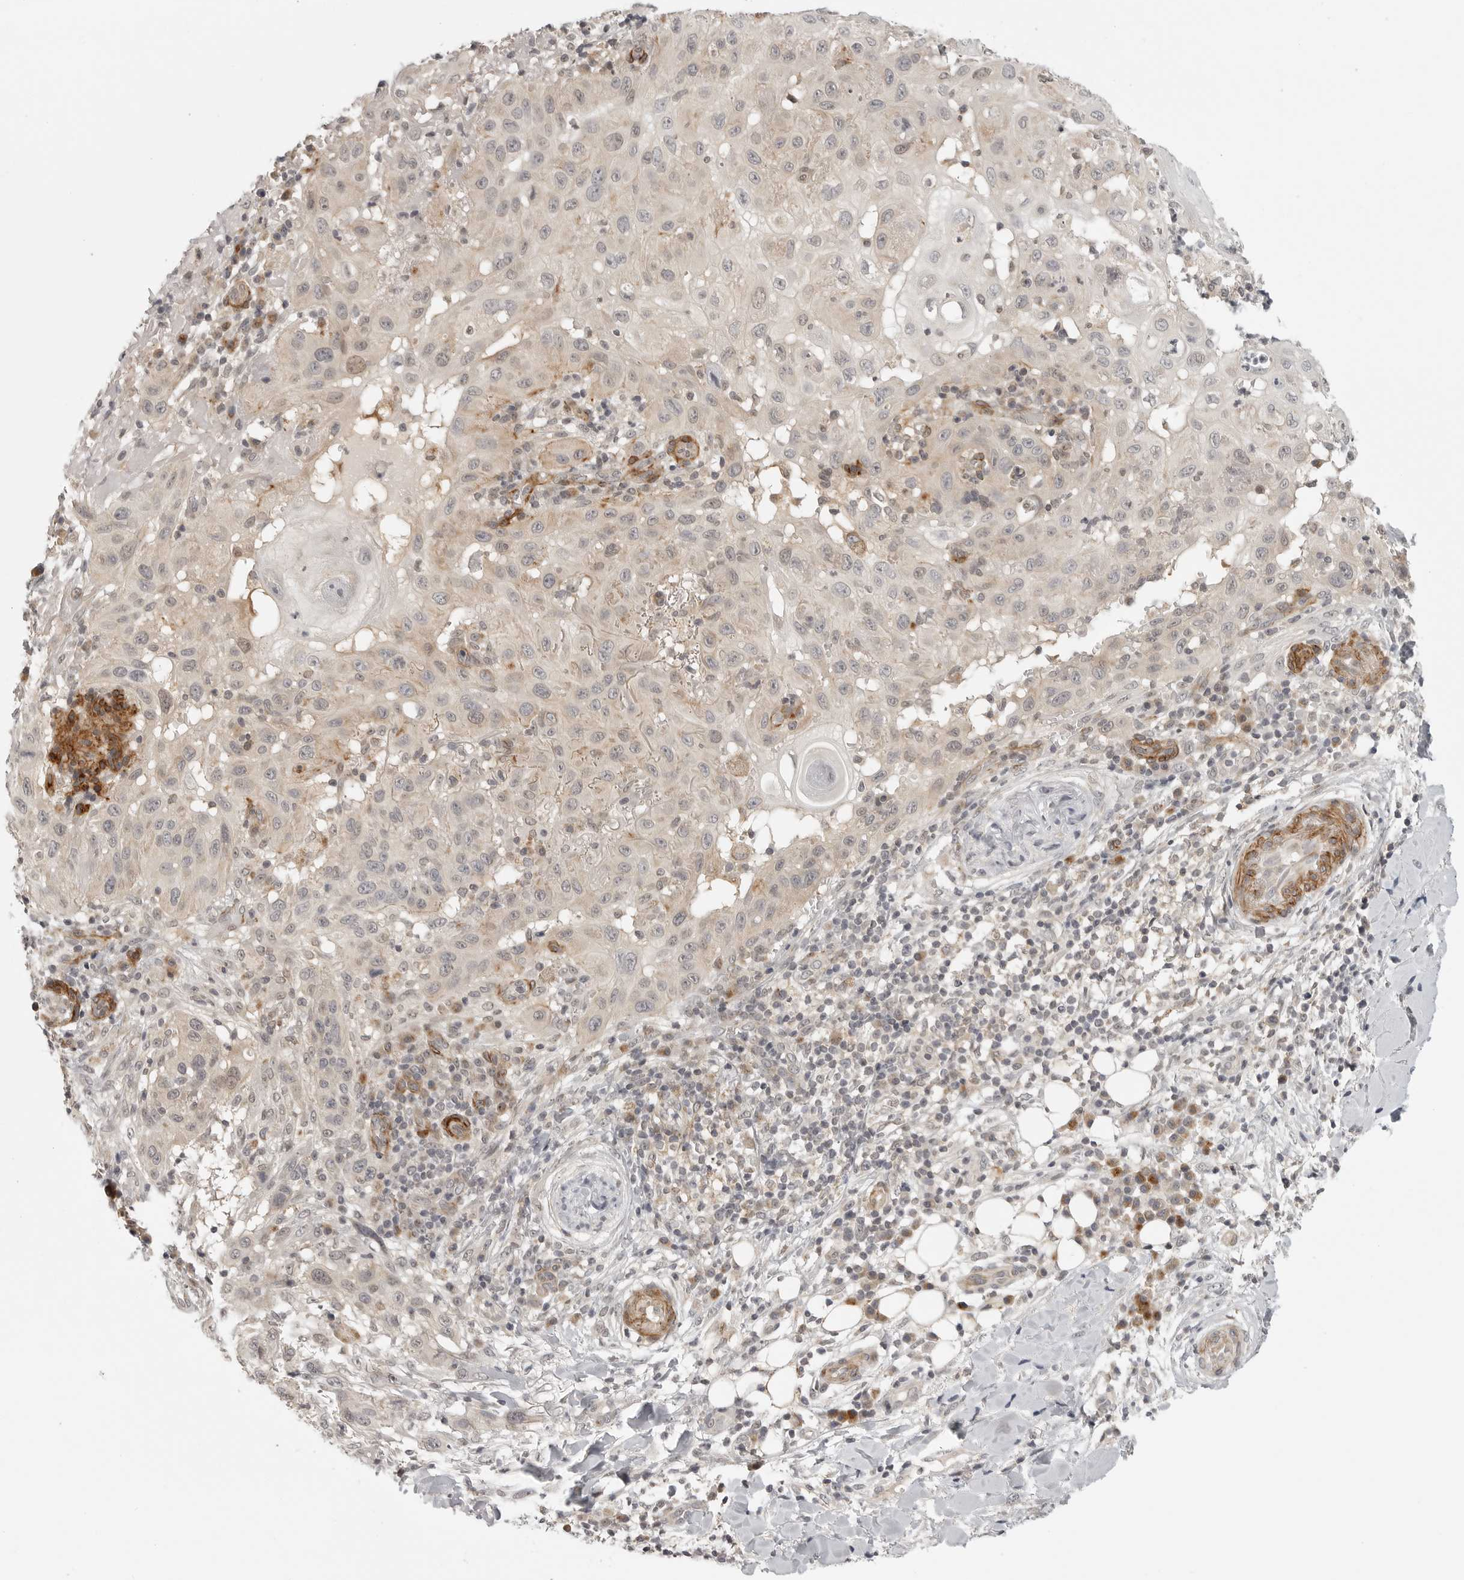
{"staining": {"intensity": "weak", "quantity": "<25%", "location": "cytoplasmic/membranous"}, "tissue": "skin cancer", "cell_type": "Tumor cells", "image_type": "cancer", "snomed": [{"axis": "morphology", "description": "Normal tissue, NOS"}, {"axis": "morphology", "description": "Squamous cell carcinoma, NOS"}, {"axis": "topography", "description": "Skin"}], "caption": "This is an IHC photomicrograph of human skin cancer. There is no staining in tumor cells.", "gene": "TUT4", "patient": {"sex": "female", "age": 96}}